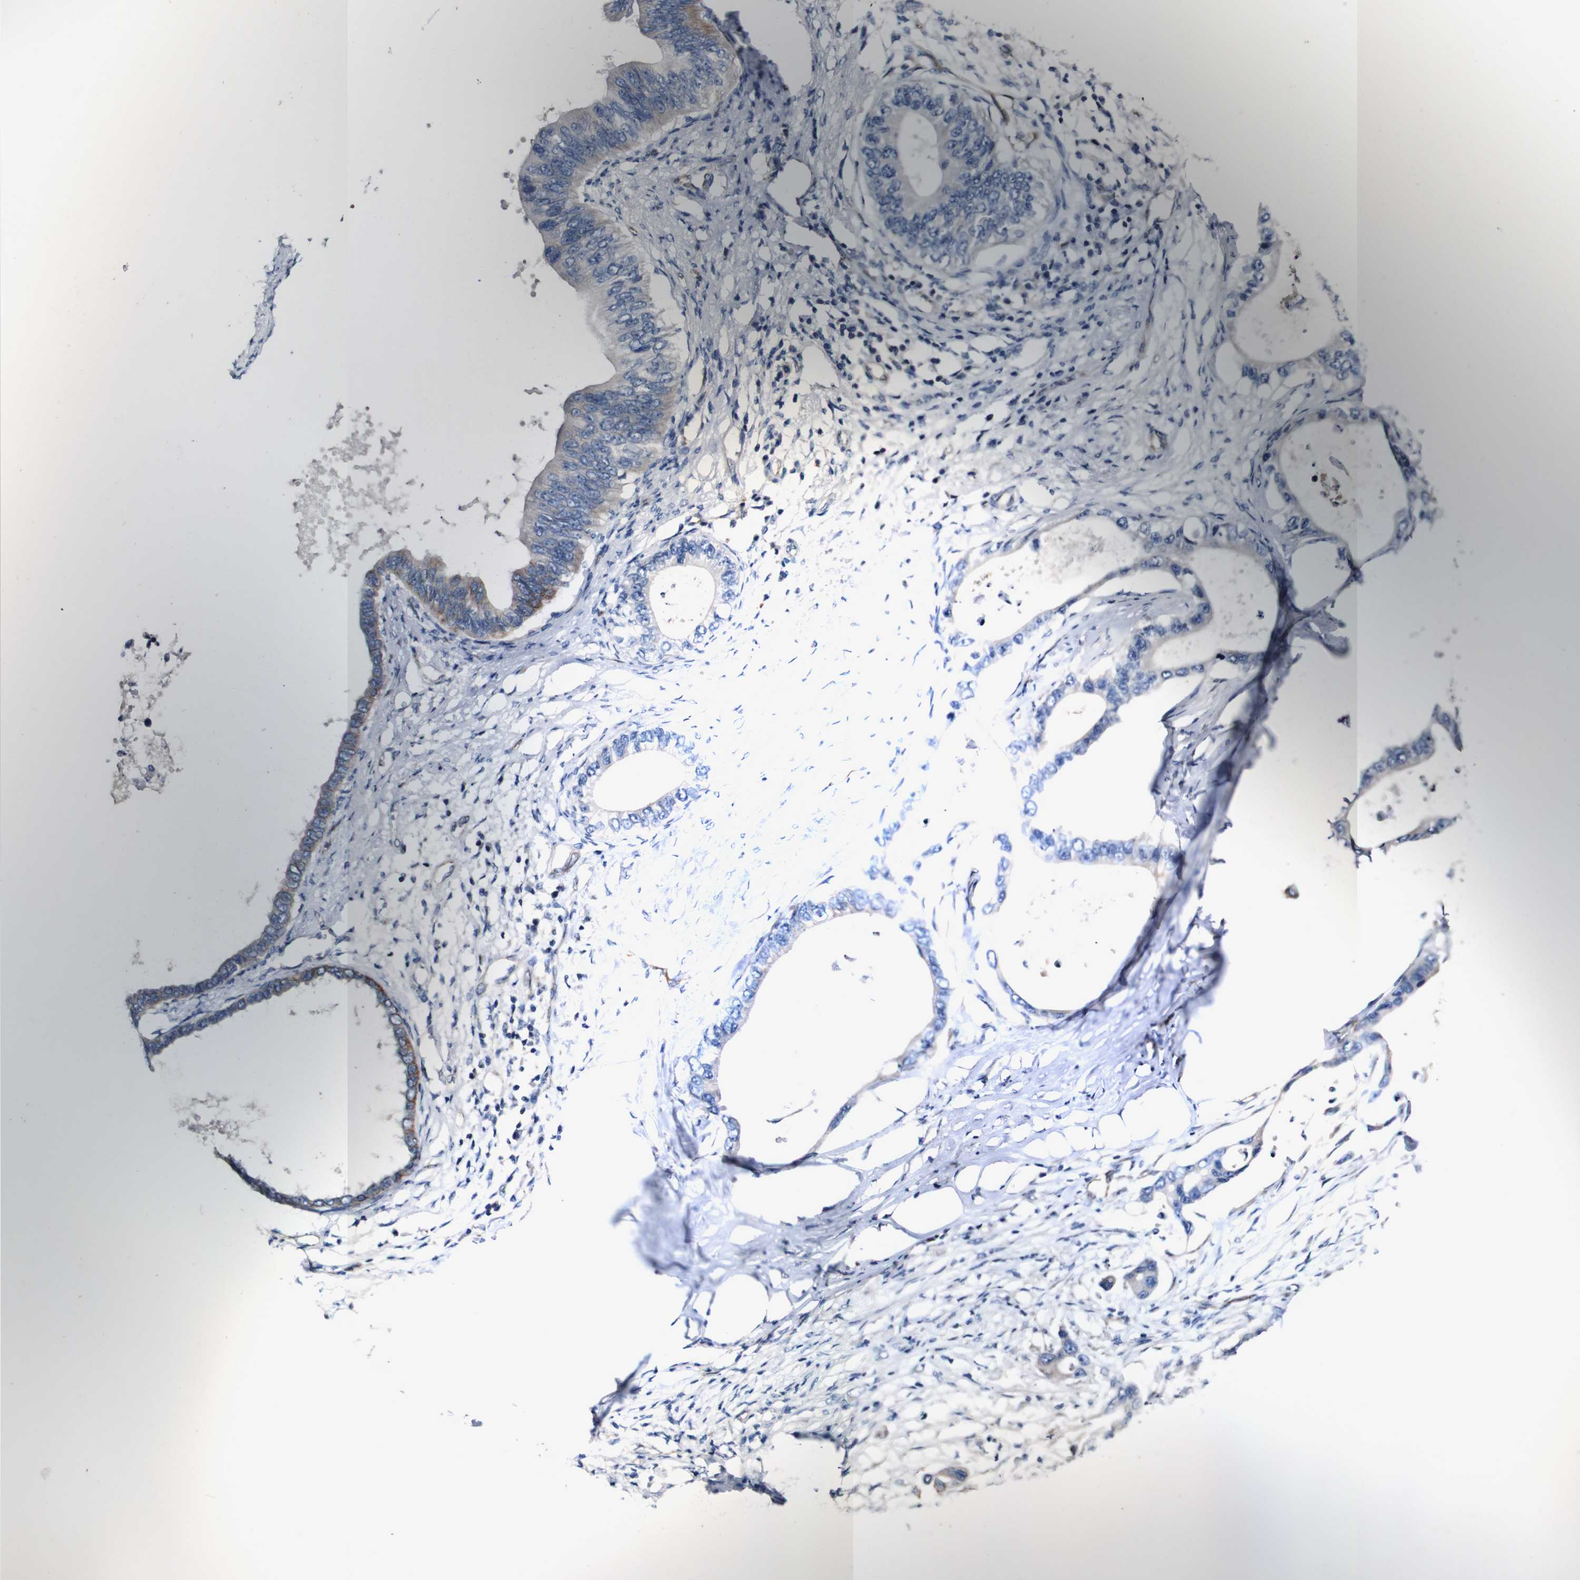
{"staining": {"intensity": "moderate", "quantity": "<25%", "location": "cytoplasmic/membranous"}, "tissue": "pancreatic cancer", "cell_type": "Tumor cells", "image_type": "cancer", "snomed": [{"axis": "morphology", "description": "Adenocarcinoma, NOS"}, {"axis": "topography", "description": "Pancreas"}], "caption": "Brown immunohistochemical staining in pancreatic cancer exhibits moderate cytoplasmic/membranous staining in approximately <25% of tumor cells.", "gene": "GRAMD1A", "patient": {"sex": "male", "age": 77}}